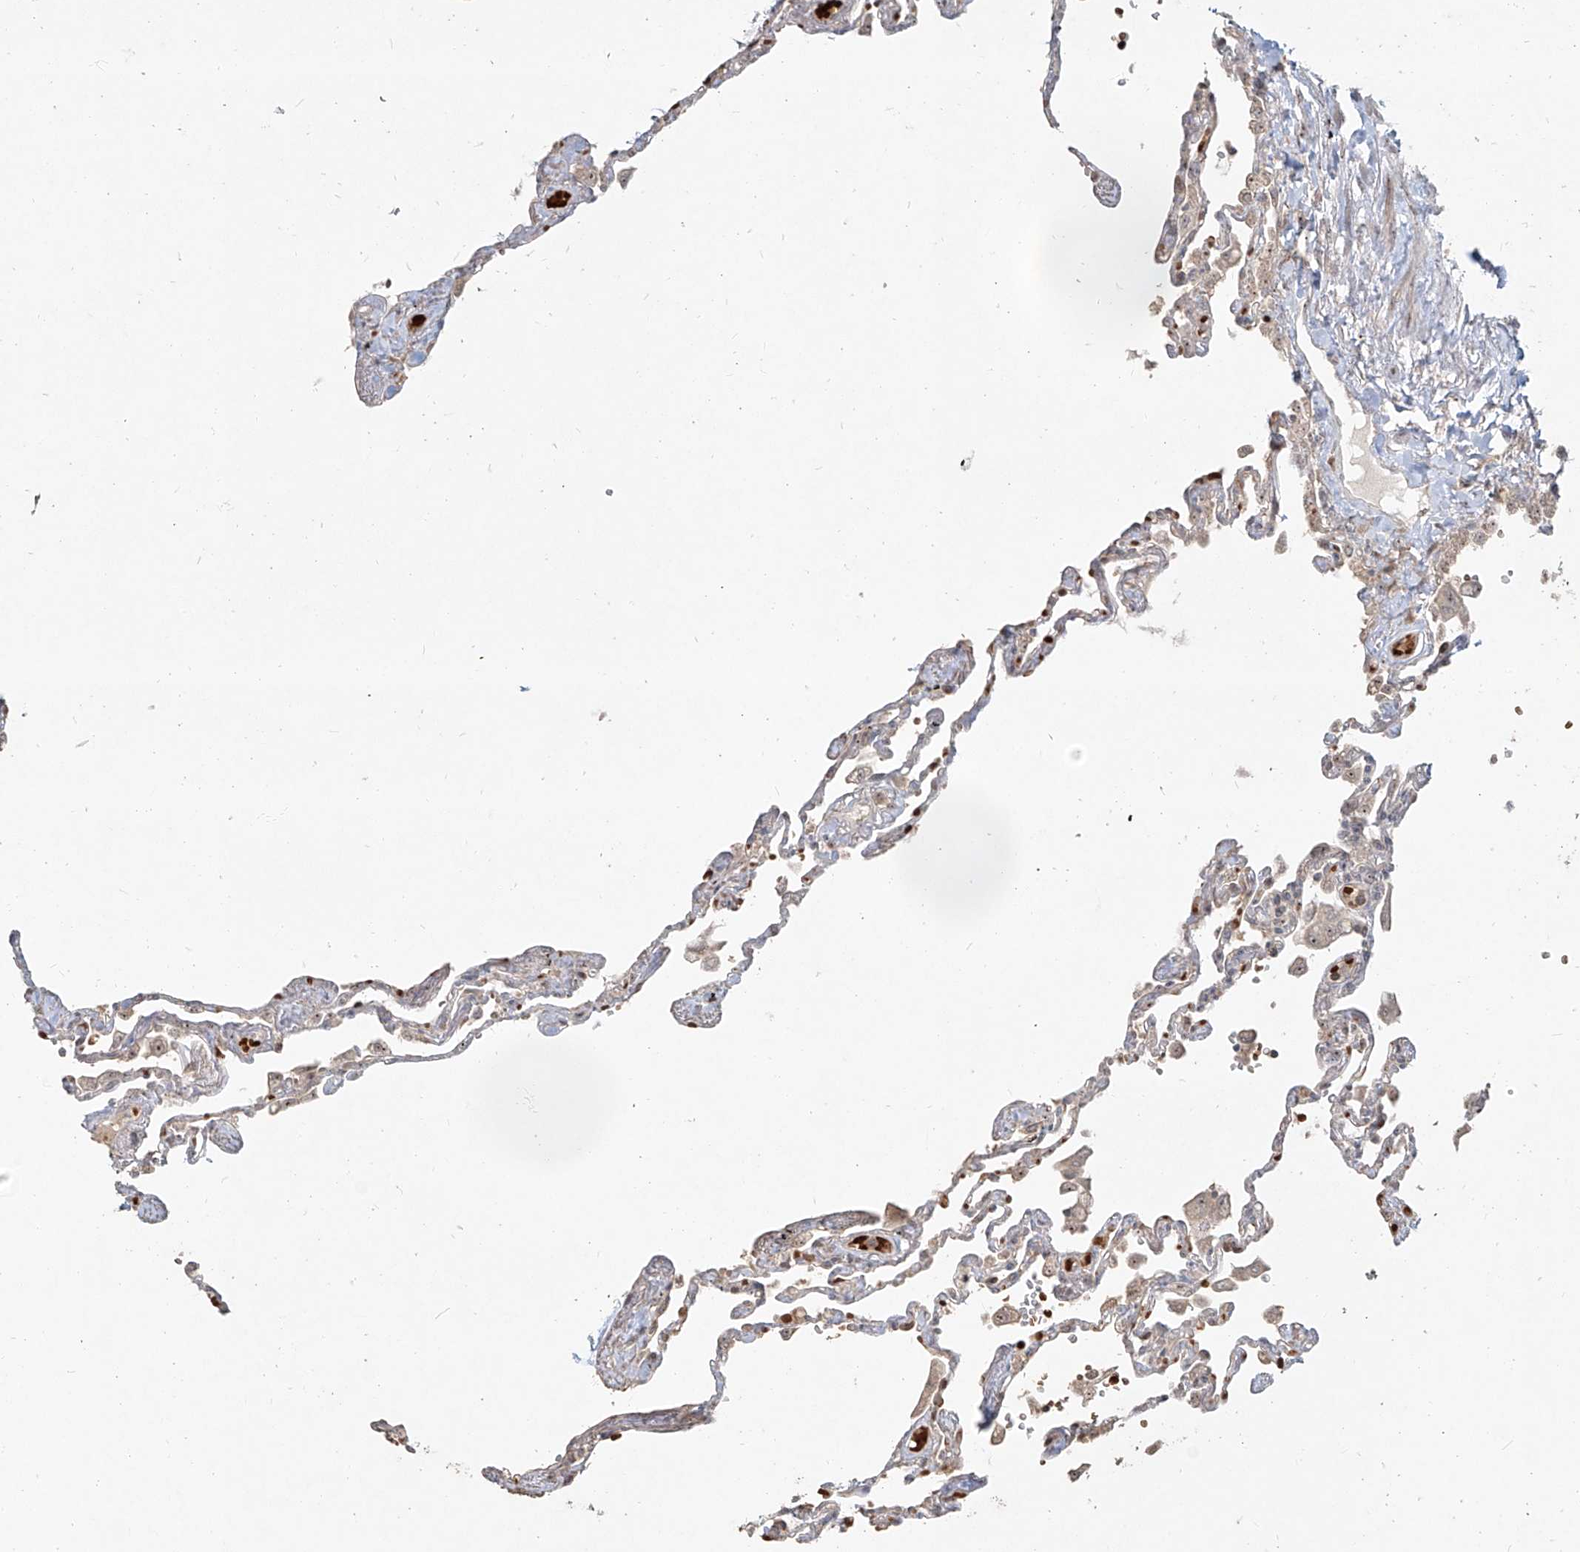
{"staining": {"intensity": "moderate", "quantity": "25%-75%", "location": "cytoplasmic/membranous,nuclear"}, "tissue": "lung", "cell_type": "Alveolar cells", "image_type": "normal", "snomed": [{"axis": "morphology", "description": "Normal tissue, NOS"}, {"axis": "topography", "description": "Lung"}], "caption": "IHC staining of benign lung, which exhibits medium levels of moderate cytoplasmic/membranous,nuclear expression in about 25%-75% of alveolar cells indicating moderate cytoplasmic/membranous,nuclear protein positivity. The staining was performed using DAB (brown) for protein detection and nuclei were counterstained in hematoxylin (blue).", "gene": "BYSL", "patient": {"sex": "female", "age": 67}}